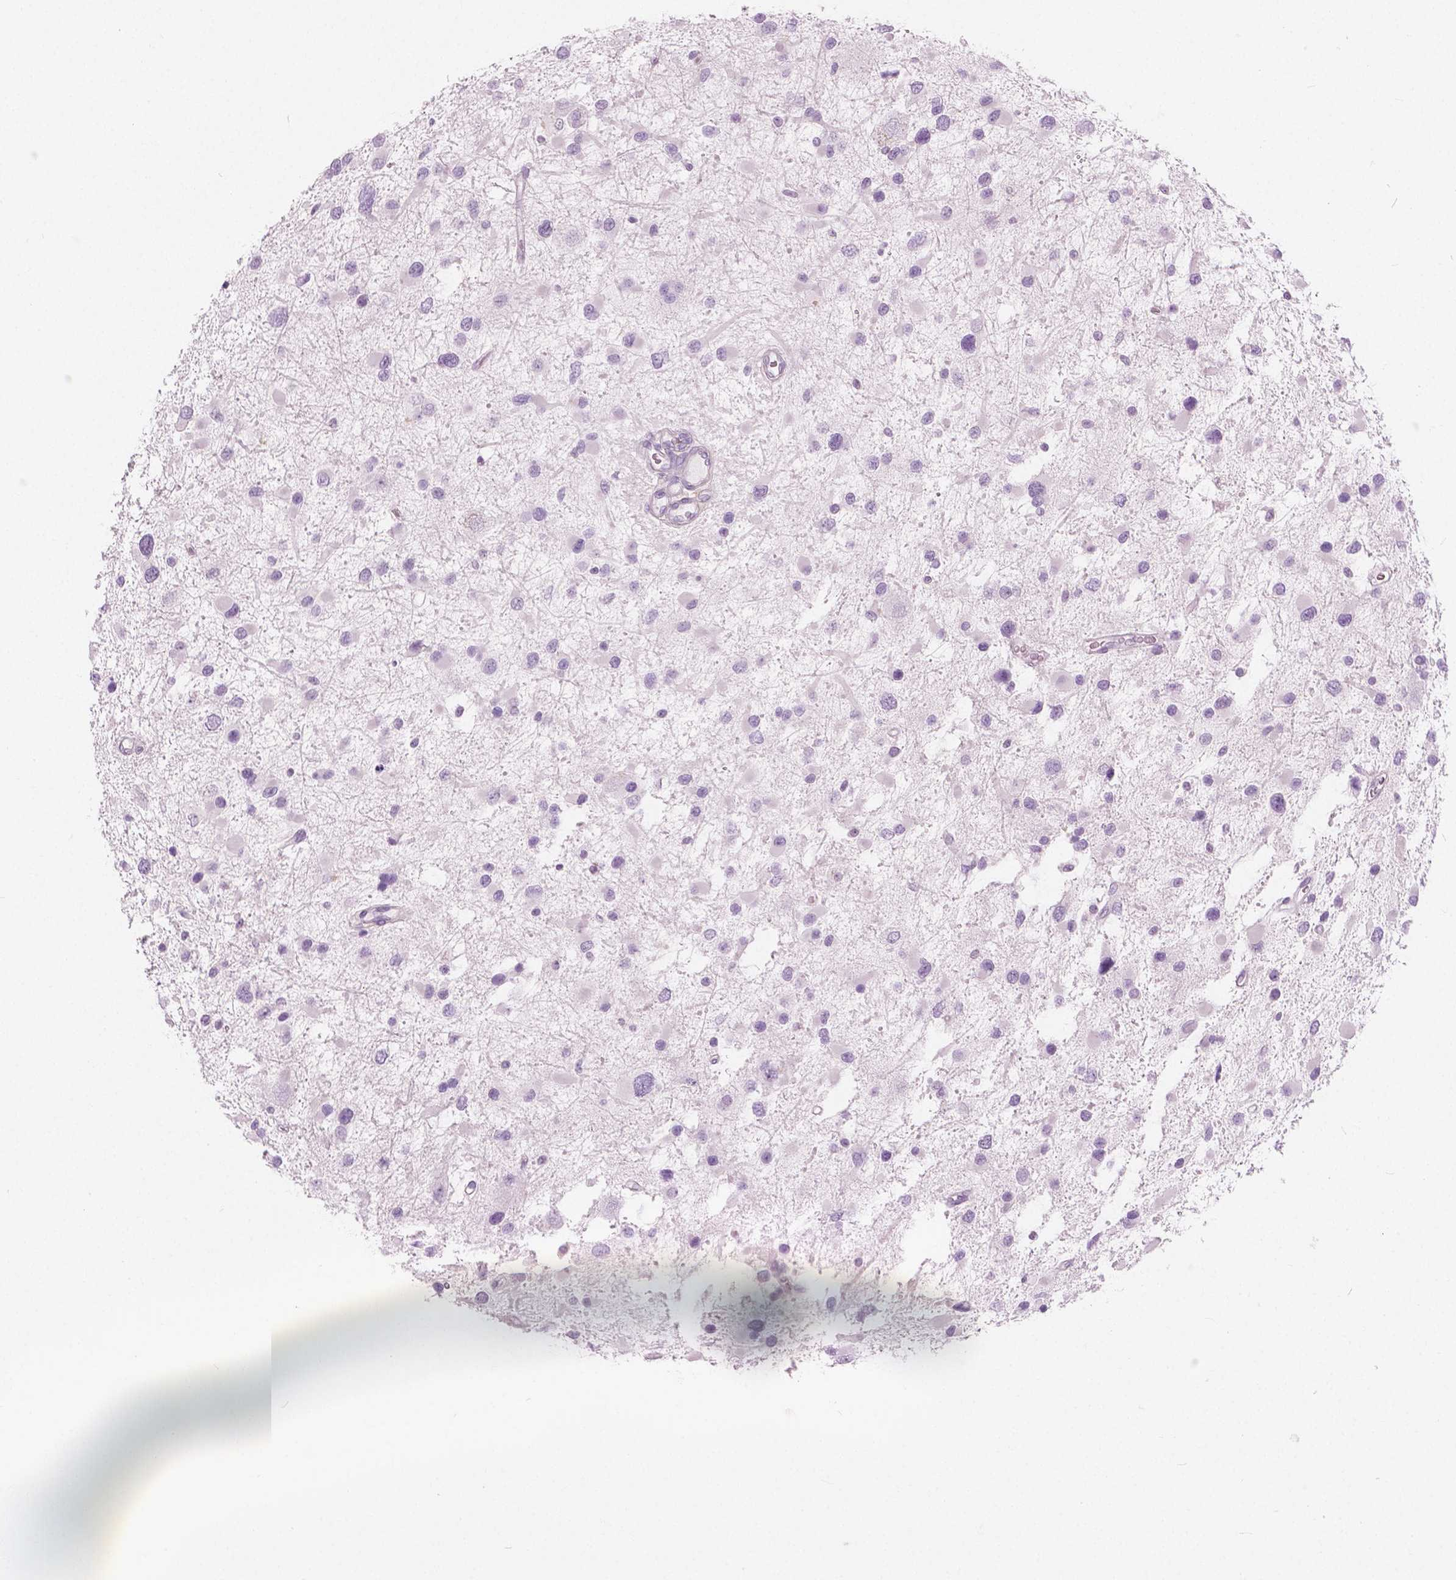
{"staining": {"intensity": "negative", "quantity": "none", "location": "none"}, "tissue": "glioma", "cell_type": "Tumor cells", "image_type": "cancer", "snomed": [{"axis": "morphology", "description": "Glioma, malignant, Low grade"}, {"axis": "topography", "description": "Brain"}], "caption": "A high-resolution histopathology image shows immunohistochemistry (IHC) staining of glioma, which exhibits no significant positivity in tumor cells.", "gene": "GALM", "patient": {"sex": "female", "age": 32}}